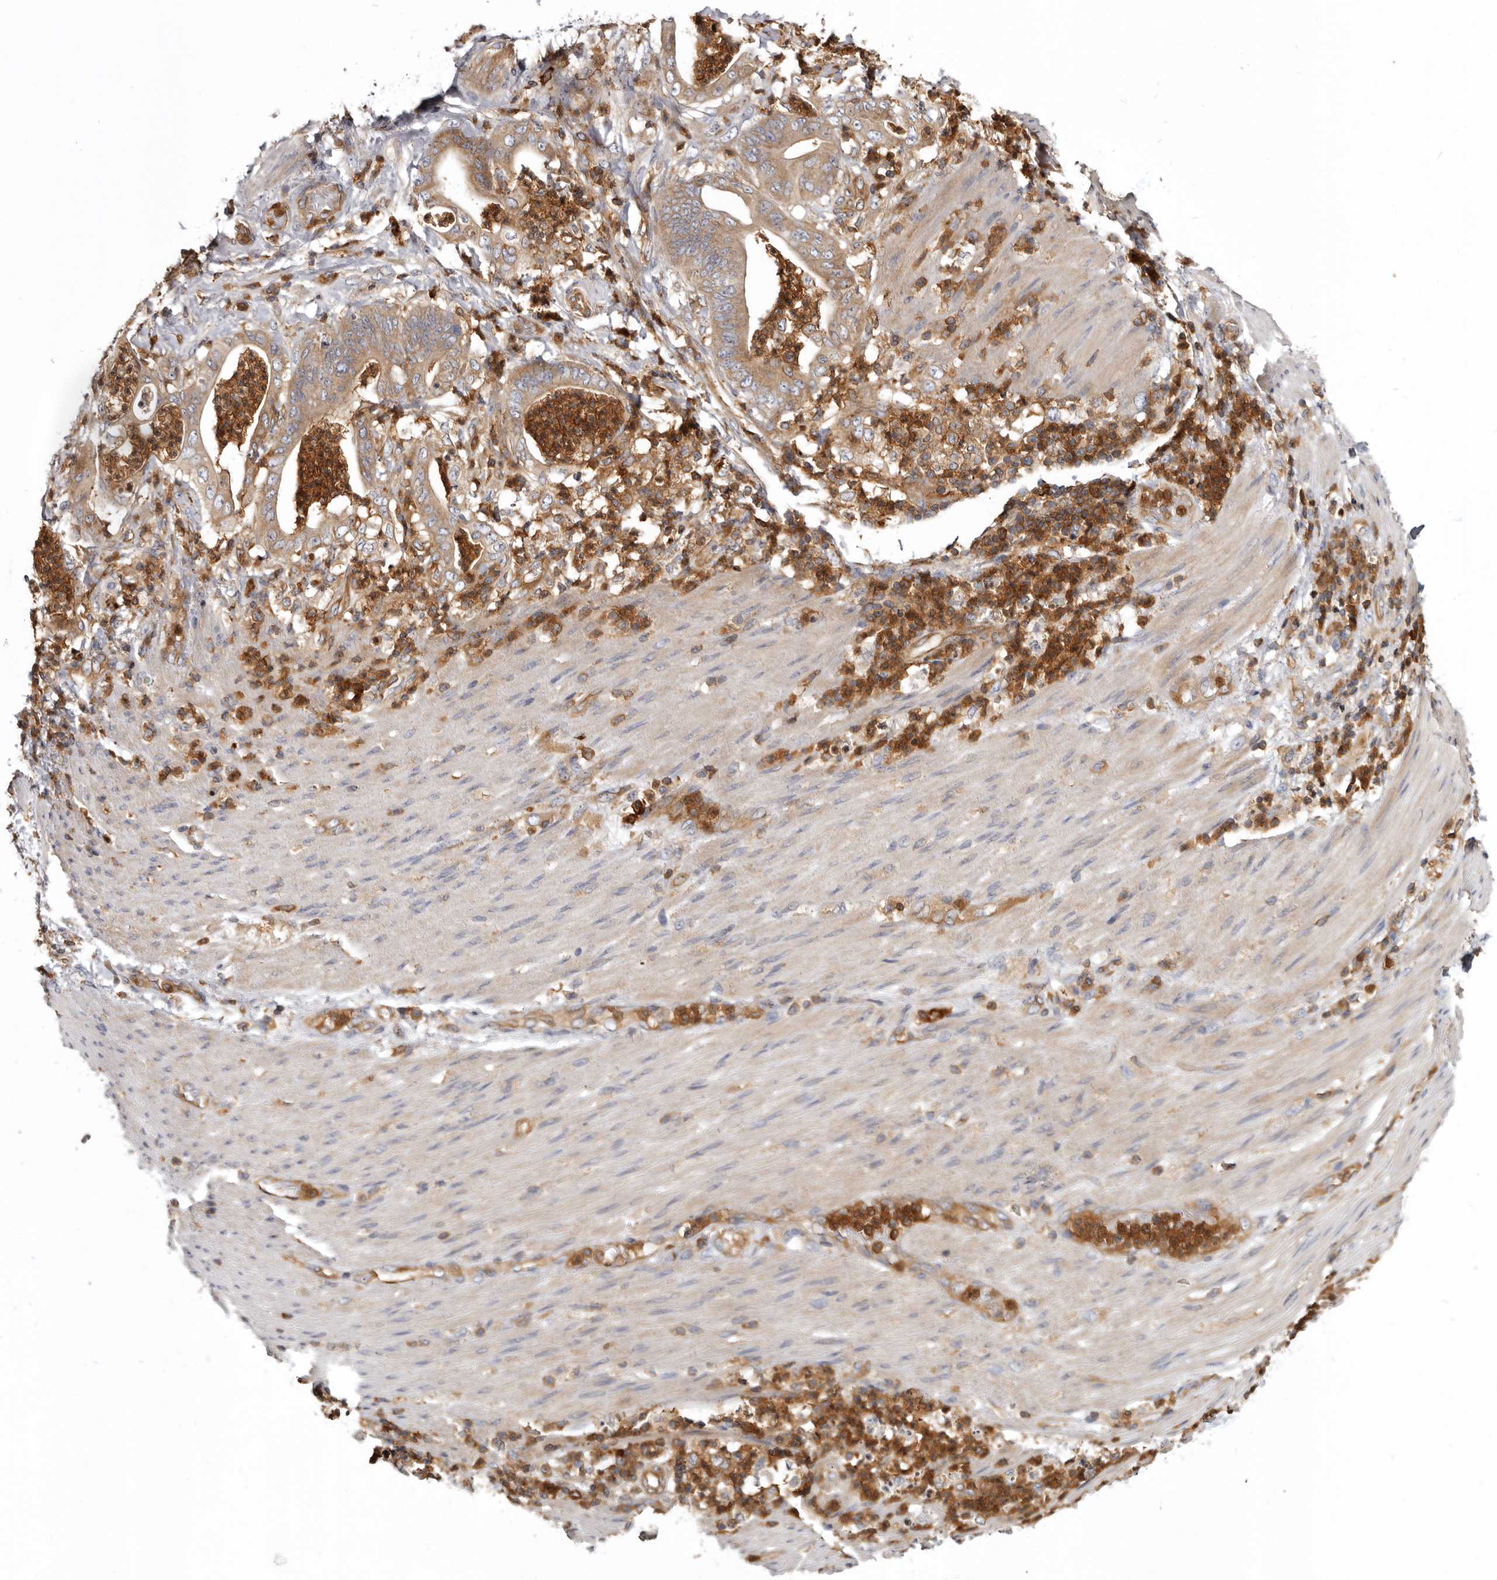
{"staining": {"intensity": "moderate", "quantity": ">75%", "location": "cytoplasmic/membranous"}, "tissue": "stomach cancer", "cell_type": "Tumor cells", "image_type": "cancer", "snomed": [{"axis": "morphology", "description": "Adenocarcinoma, NOS"}, {"axis": "topography", "description": "Stomach"}], "caption": "This histopathology image displays immunohistochemistry staining of human stomach adenocarcinoma, with medium moderate cytoplasmic/membranous staining in approximately >75% of tumor cells.", "gene": "CBL", "patient": {"sex": "female", "age": 73}}